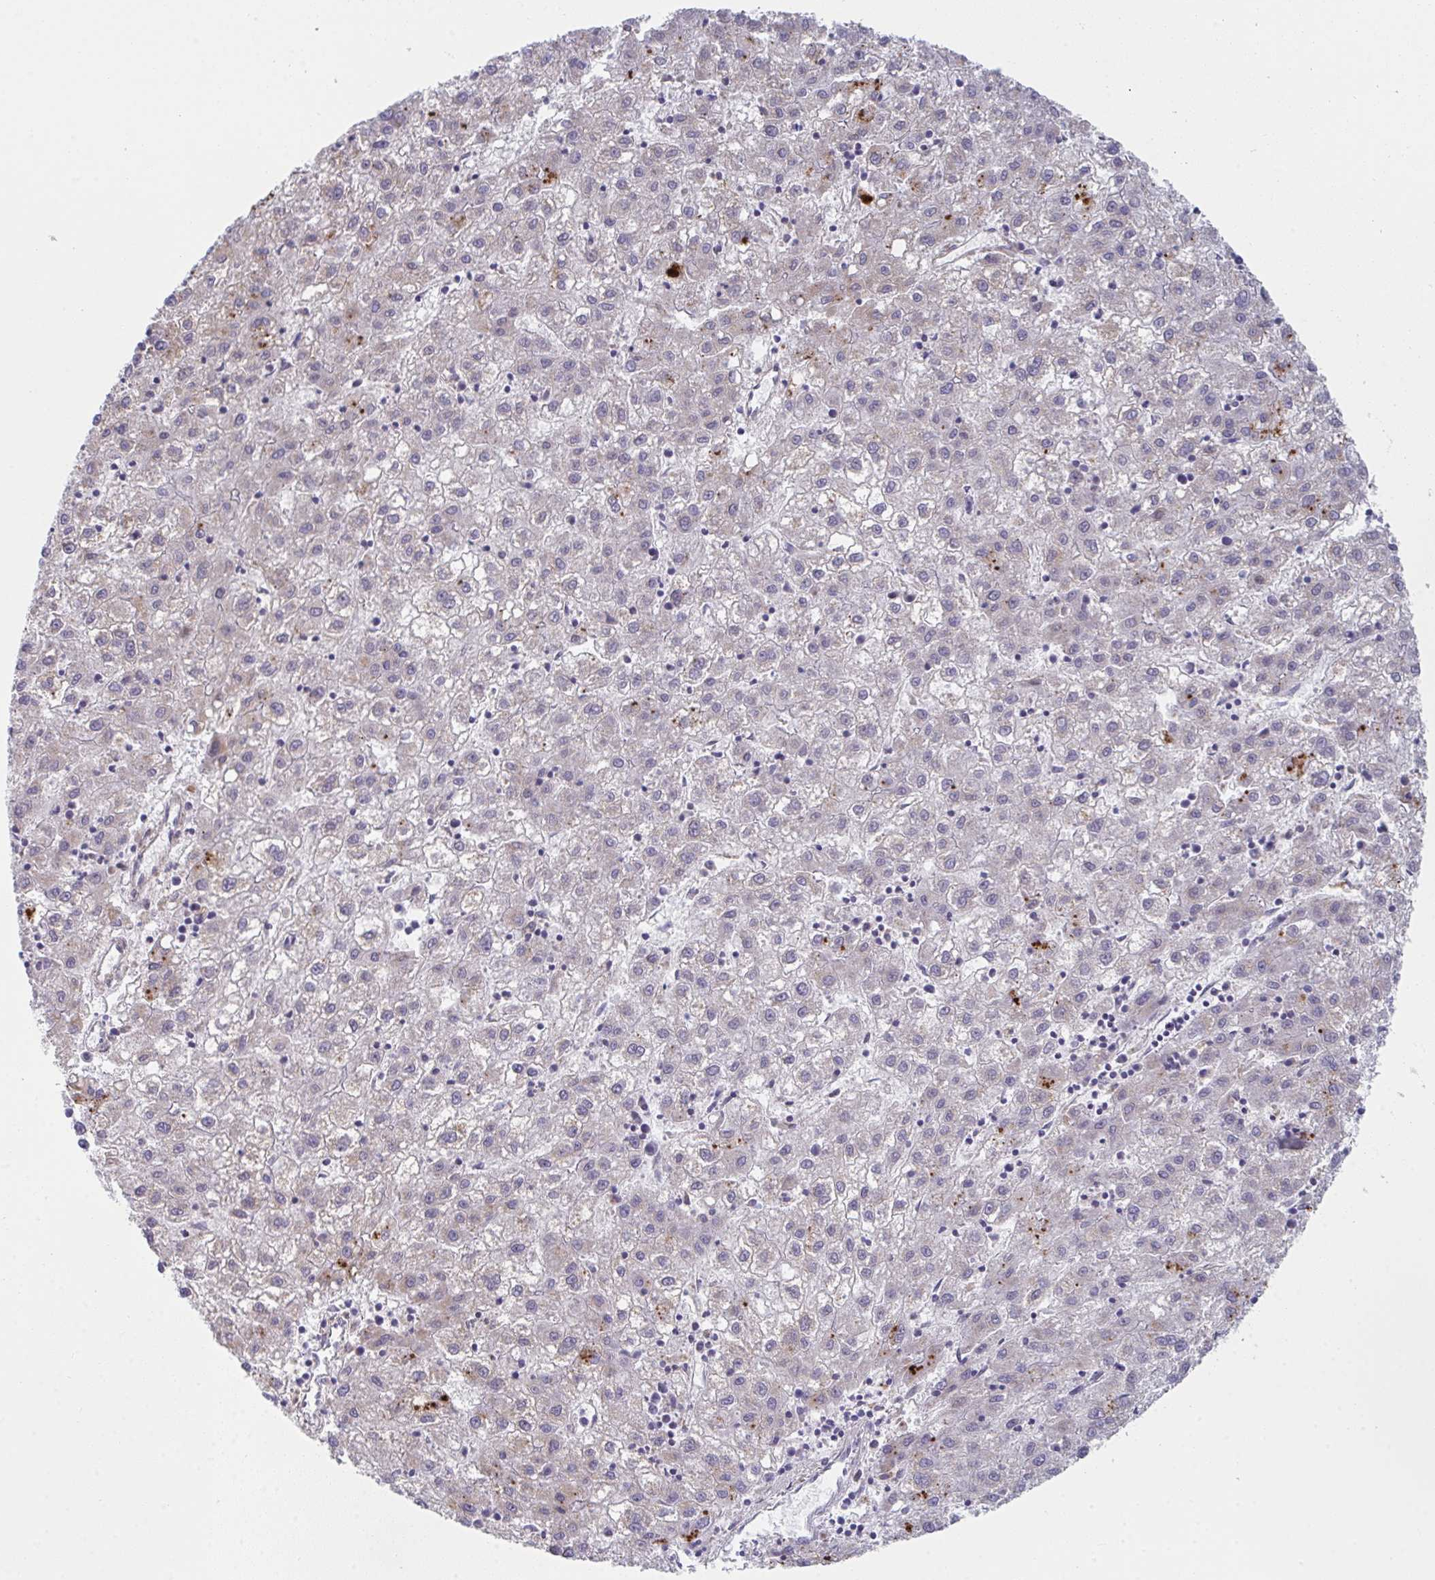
{"staining": {"intensity": "moderate", "quantity": "<25%", "location": "cytoplasmic/membranous"}, "tissue": "liver cancer", "cell_type": "Tumor cells", "image_type": "cancer", "snomed": [{"axis": "morphology", "description": "Carcinoma, Hepatocellular, NOS"}, {"axis": "topography", "description": "Liver"}], "caption": "The image demonstrates a brown stain indicating the presence of a protein in the cytoplasmic/membranous of tumor cells in hepatocellular carcinoma (liver). Immunohistochemistry stains the protein of interest in brown and the nuclei are stained blue.", "gene": "VWDE", "patient": {"sex": "male", "age": 72}}